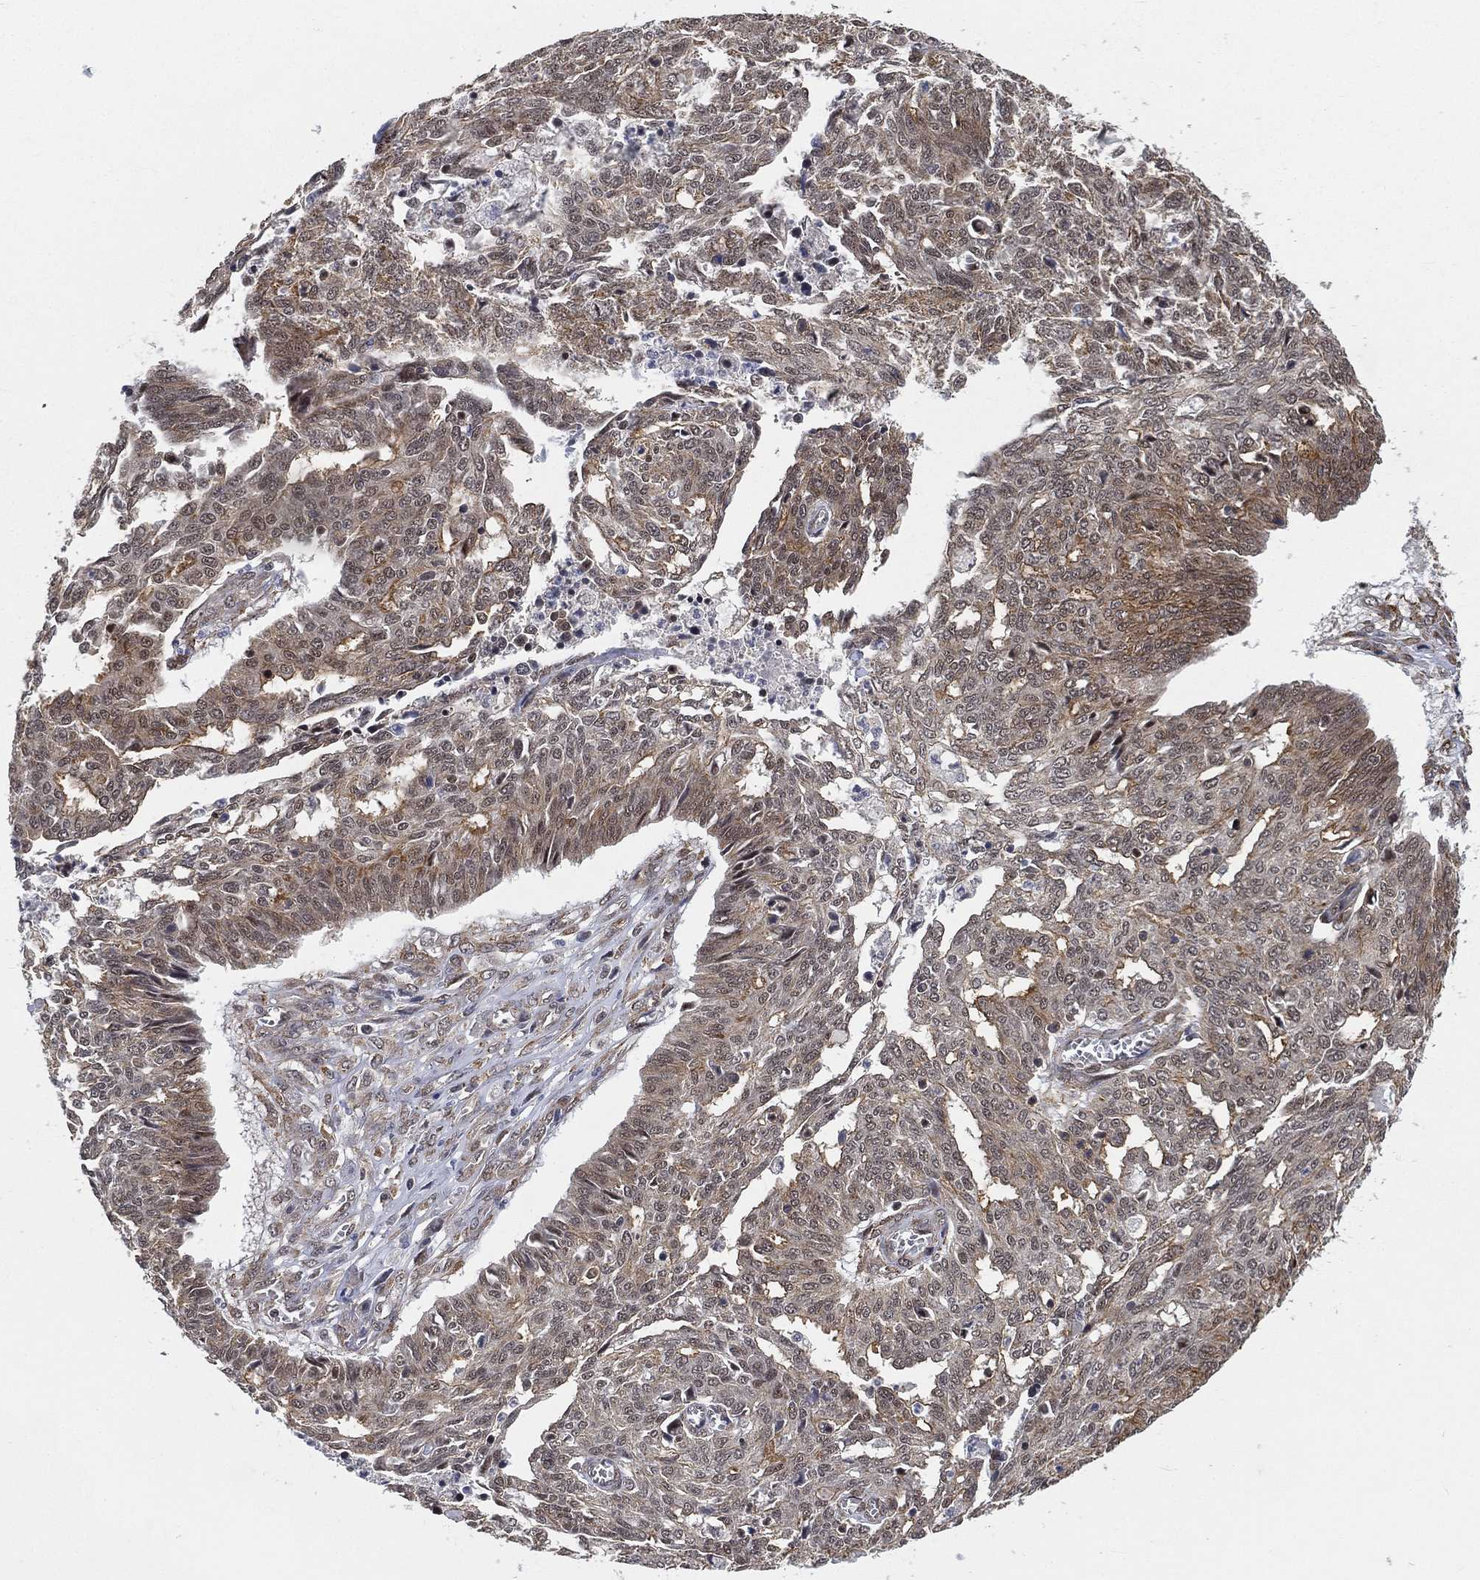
{"staining": {"intensity": "weak", "quantity": "<25%", "location": "cytoplasmic/membranous"}, "tissue": "ovarian cancer", "cell_type": "Tumor cells", "image_type": "cancer", "snomed": [{"axis": "morphology", "description": "Cystadenocarcinoma, serous, NOS"}, {"axis": "topography", "description": "Ovary"}], "caption": "A photomicrograph of human ovarian cancer is negative for staining in tumor cells.", "gene": "RSRC2", "patient": {"sex": "female", "age": 67}}